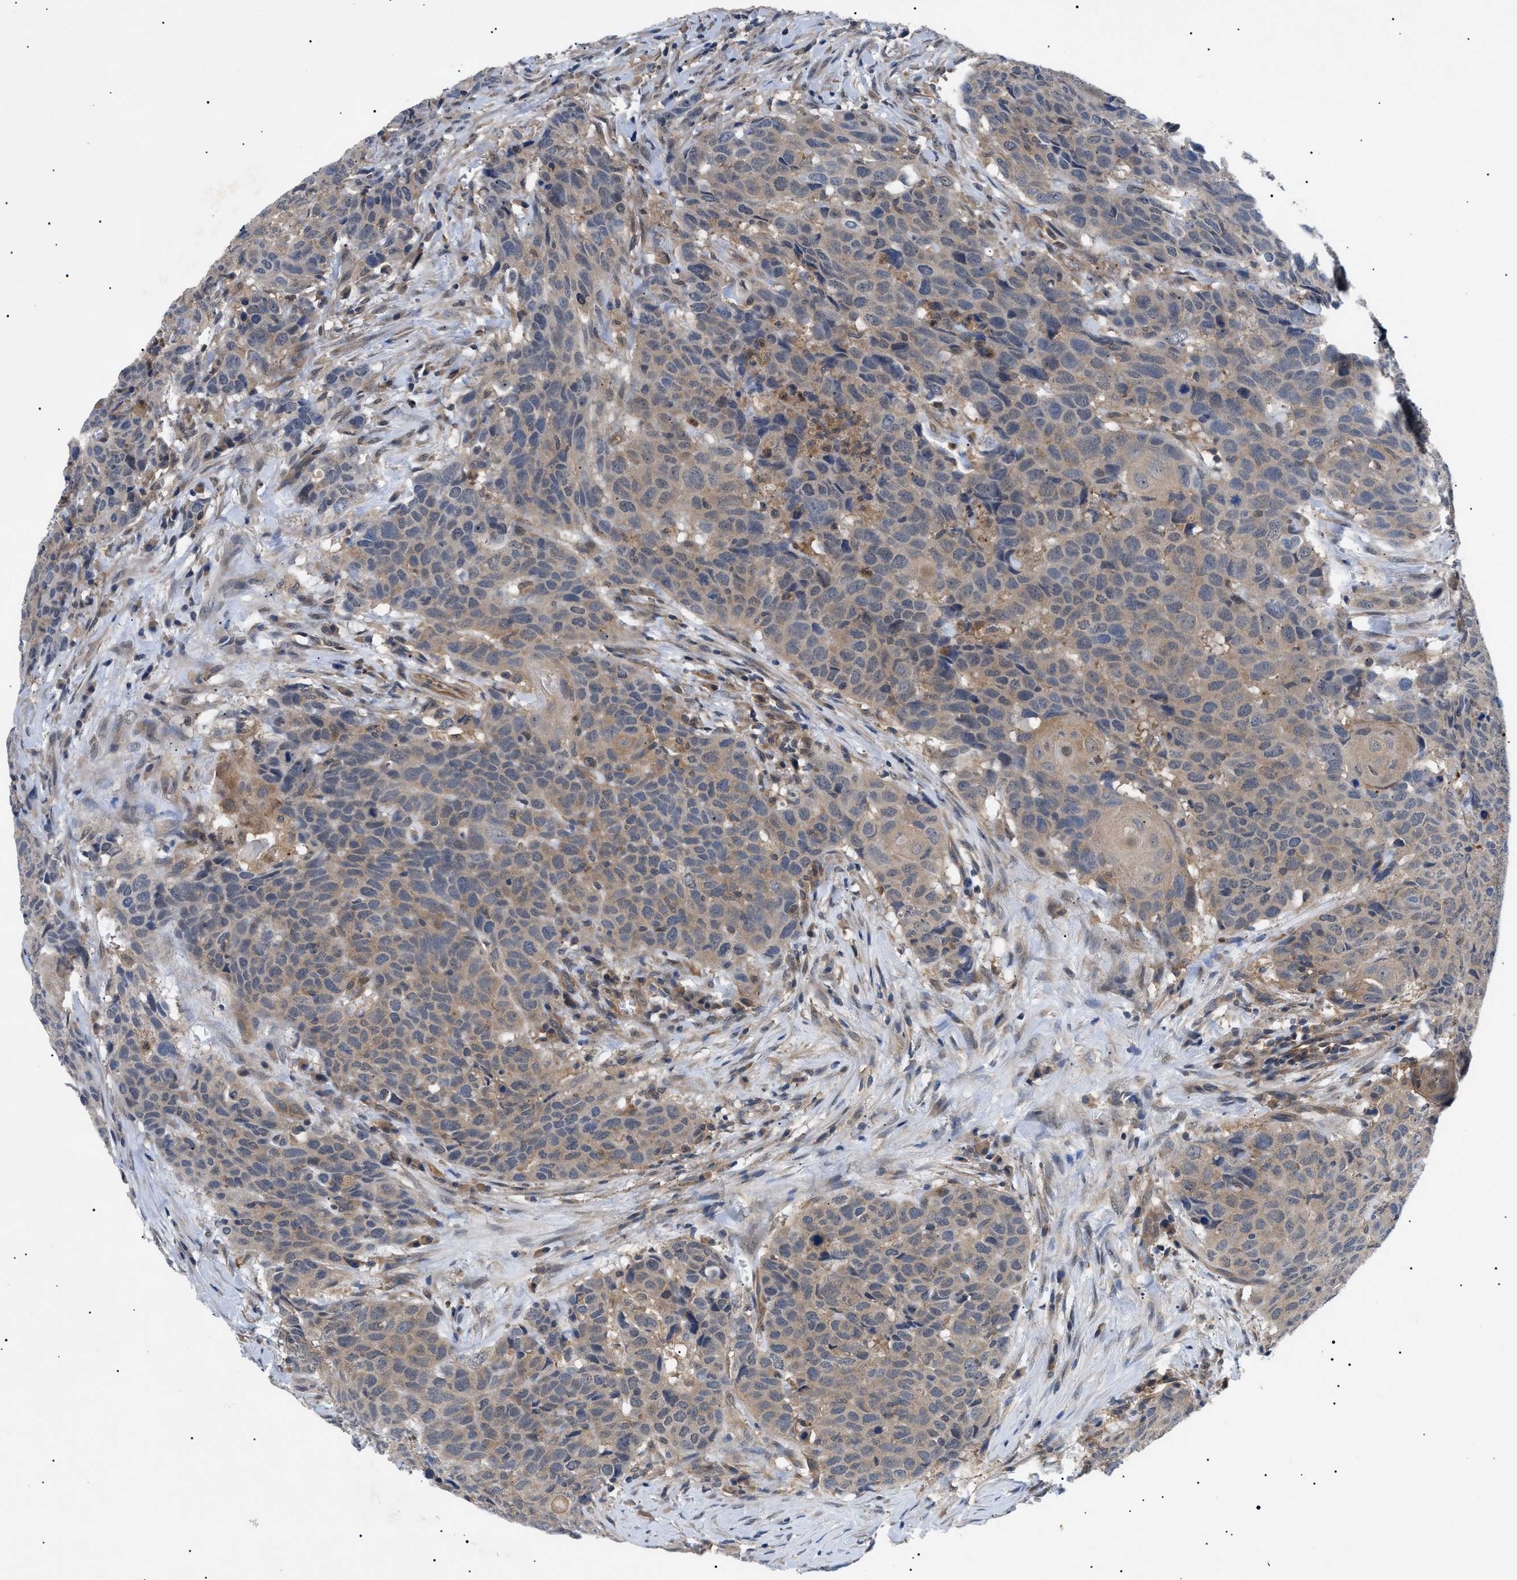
{"staining": {"intensity": "weak", "quantity": ">75%", "location": "cytoplasmic/membranous"}, "tissue": "head and neck cancer", "cell_type": "Tumor cells", "image_type": "cancer", "snomed": [{"axis": "morphology", "description": "Squamous cell carcinoma, NOS"}, {"axis": "topography", "description": "Head-Neck"}], "caption": "There is low levels of weak cytoplasmic/membranous positivity in tumor cells of squamous cell carcinoma (head and neck), as demonstrated by immunohistochemical staining (brown color).", "gene": "RIPK1", "patient": {"sex": "male", "age": 66}}